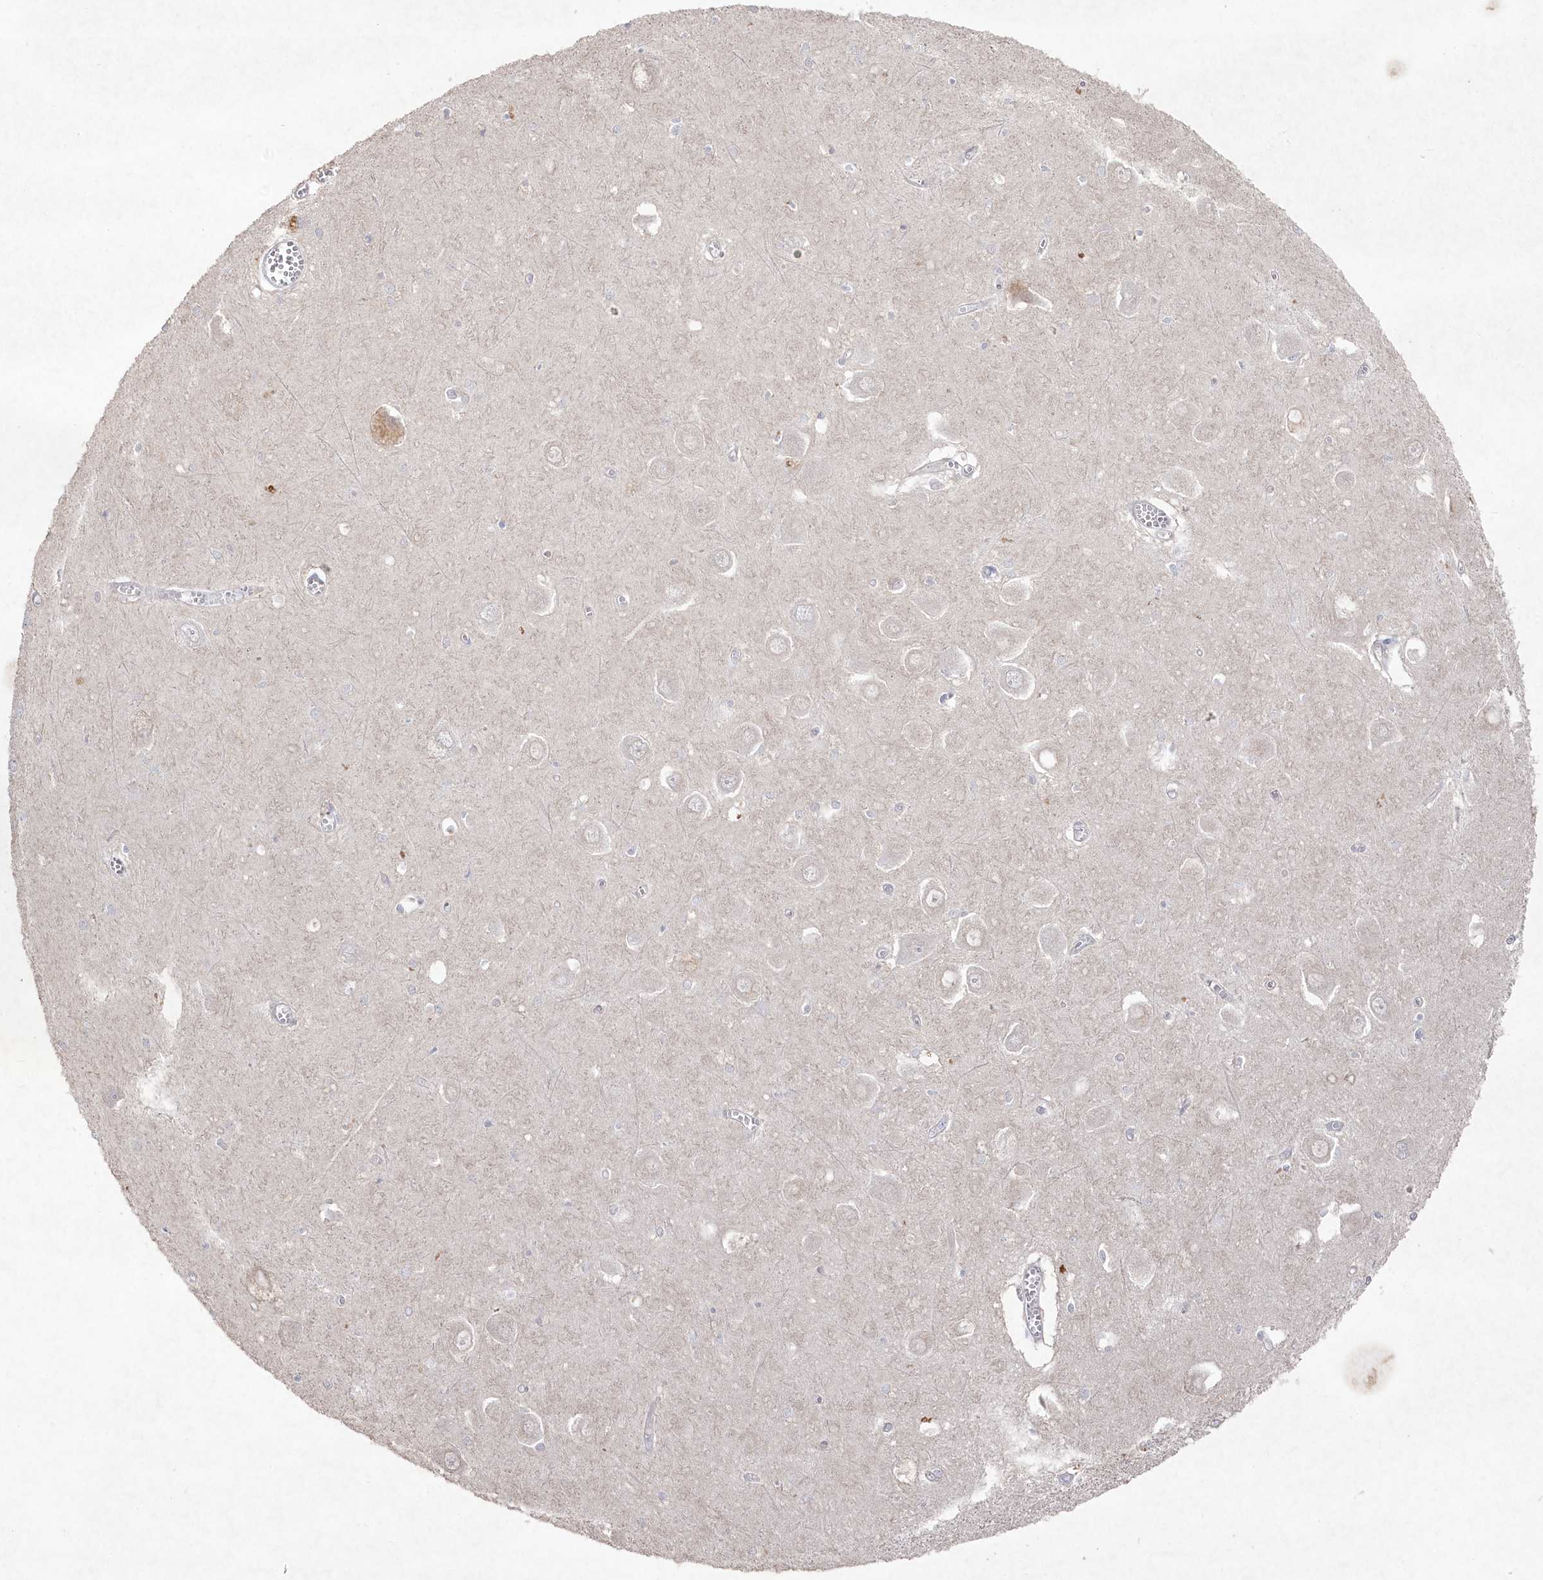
{"staining": {"intensity": "negative", "quantity": "none", "location": "none"}, "tissue": "hippocampus", "cell_type": "Glial cells", "image_type": "normal", "snomed": [{"axis": "morphology", "description": "Normal tissue, NOS"}, {"axis": "topography", "description": "Hippocampus"}], "caption": "High magnification brightfield microscopy of unremarkable hippocampus stained with DAB (brown) and counterstained with hematoxylin (blue): glial cells show no significant staining. (DAB immunohistochemistry visualized using brightfield microscopy, high magnification).", "gene": "TGFBRAP1", "patient": {"sex": "male", "age": 70}}